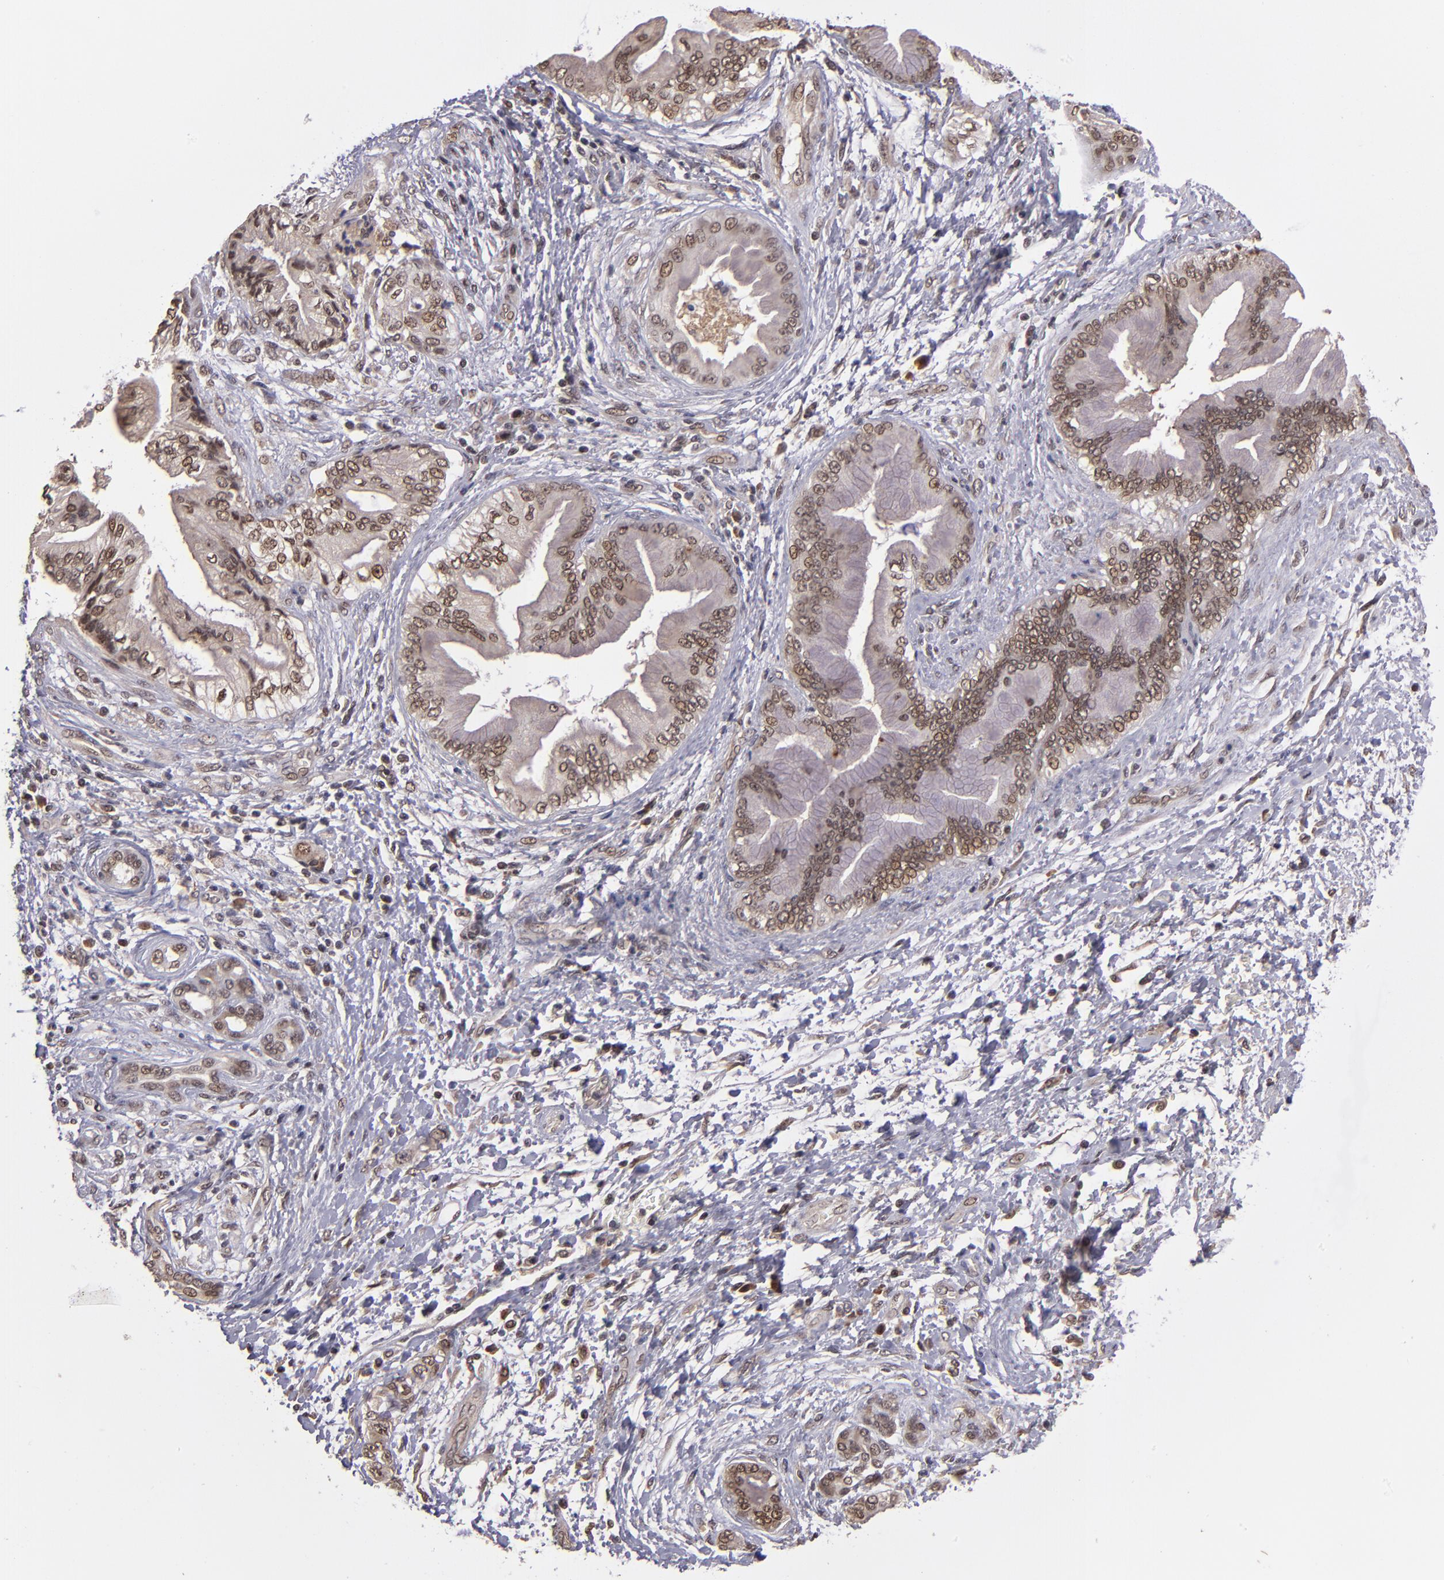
{"staining": {"intensity": "moderate", "quantity": ">75%", "location": "nuclear"}, "tissue": "pancreatic cancer", "cell_type": "Tumor cells", "image_type": "cancer", "snomed": [{"axis": "morphology", "description": "Adenocarcinoma, NOS"}, {"axis": "topography", "description": "Pancreas"}], "caption": "Immunohistochemistry (IHC) photomicrograph of neoplastic tissue: pancreatic cancer (adenocarcinoma) stained using immunohistochemistry shows medium levels of moderate protein expression localized specifically in the nuclear of tumor cells, appearing as a nuclear brown color.", "gene": "ABHD12B", "patient": {"sex": "female", "age": 70}}